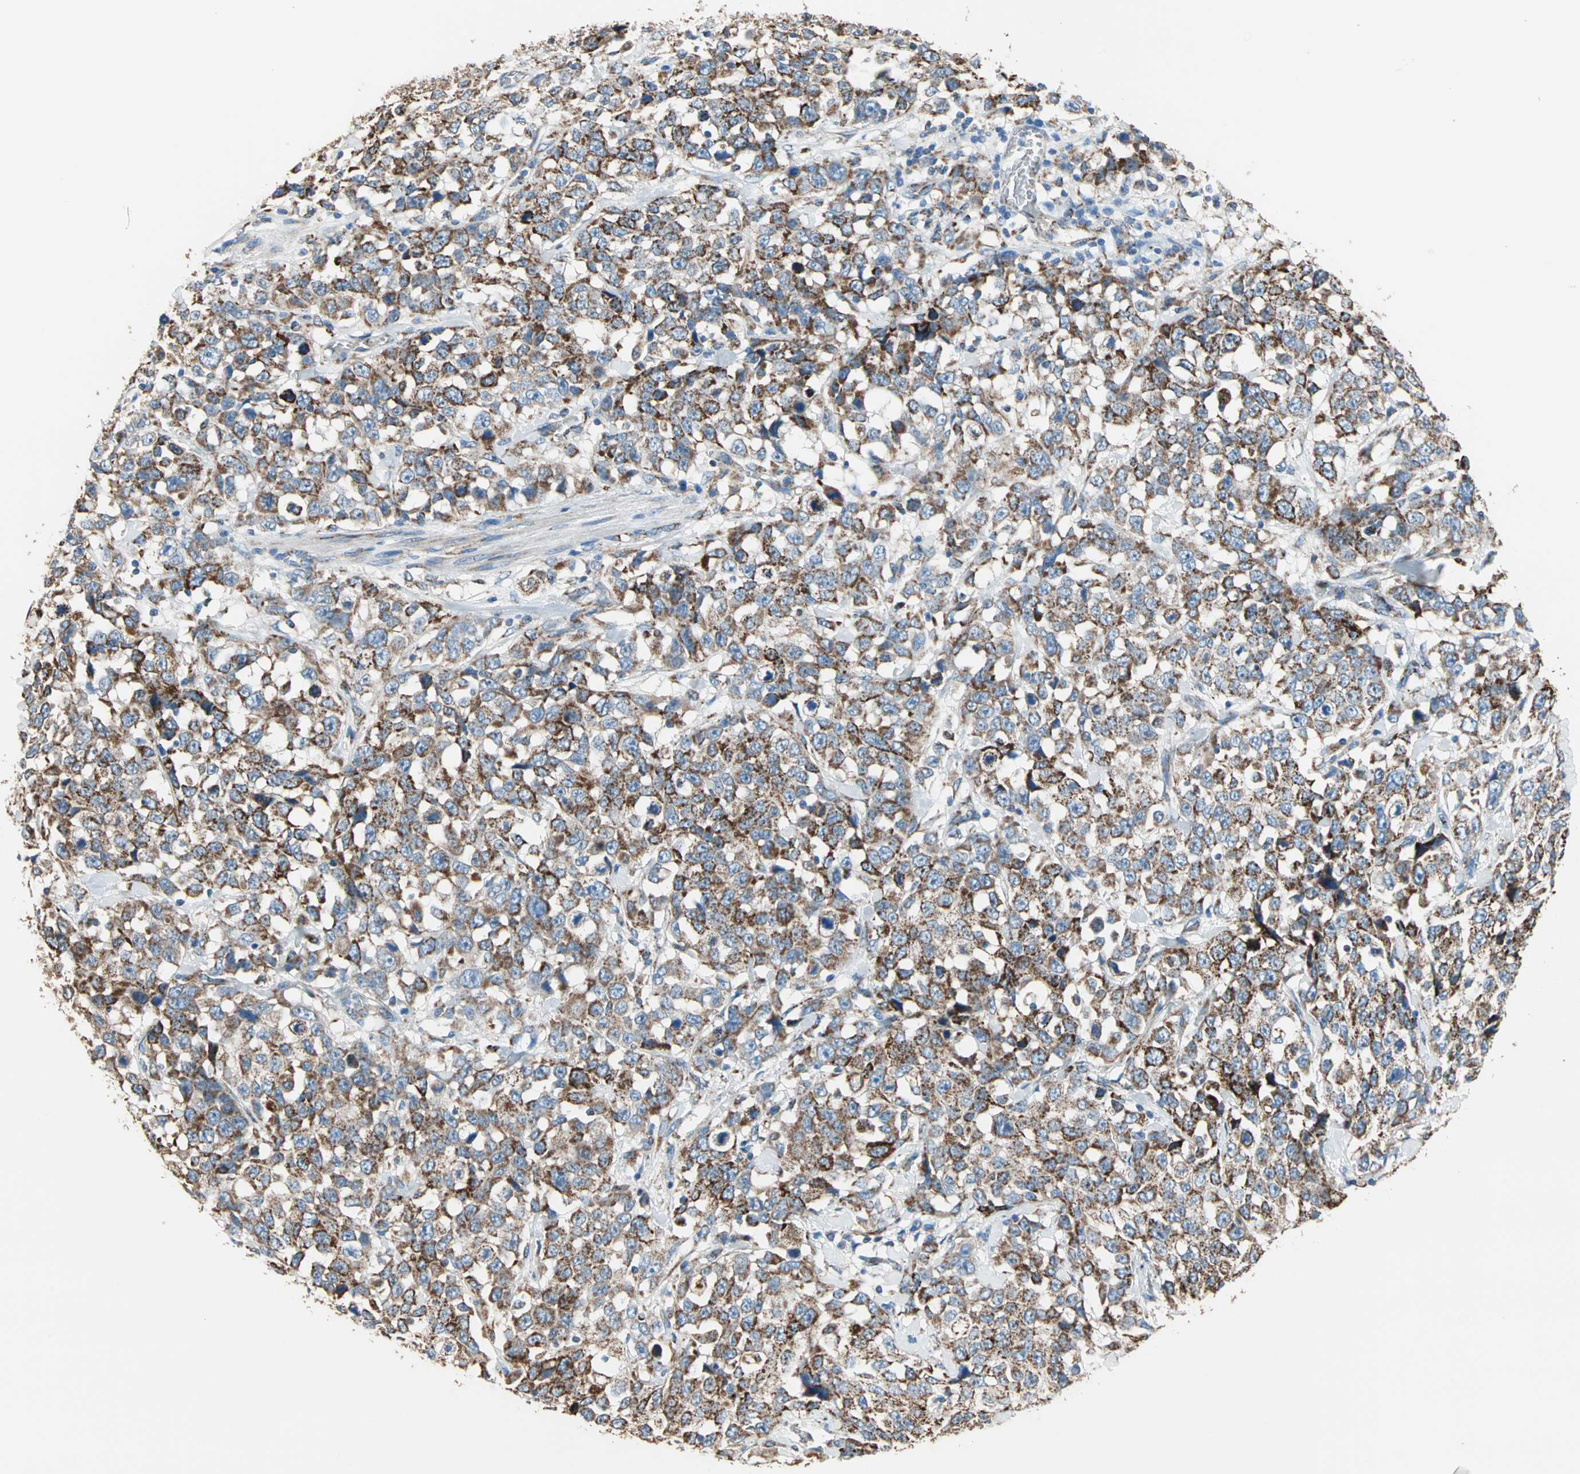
{"staining": {"intensity": "strong", "quantity": ">75%", "location": "cytoplasmic/membranous"}, "tissue": "stomach cancer", "cell_type": "Tumor cells", "image_type": "cancer", "snomed": [{"axis": "morphology", "description": "Normal tissue, NOS"}, {"axis": "morphology", "description": "Adenocarcinoma, NOS"}, {"axis": "topography", "description": "Stomach"}], "caption": "Stomach cancer (adenocarcinoma) stained with a brown dye reveals strong cytoplasmic/membranous positive staining in about >75% of tumor cells.", "gene": "TST", "patient": {"sex": "male", "age": 48}}